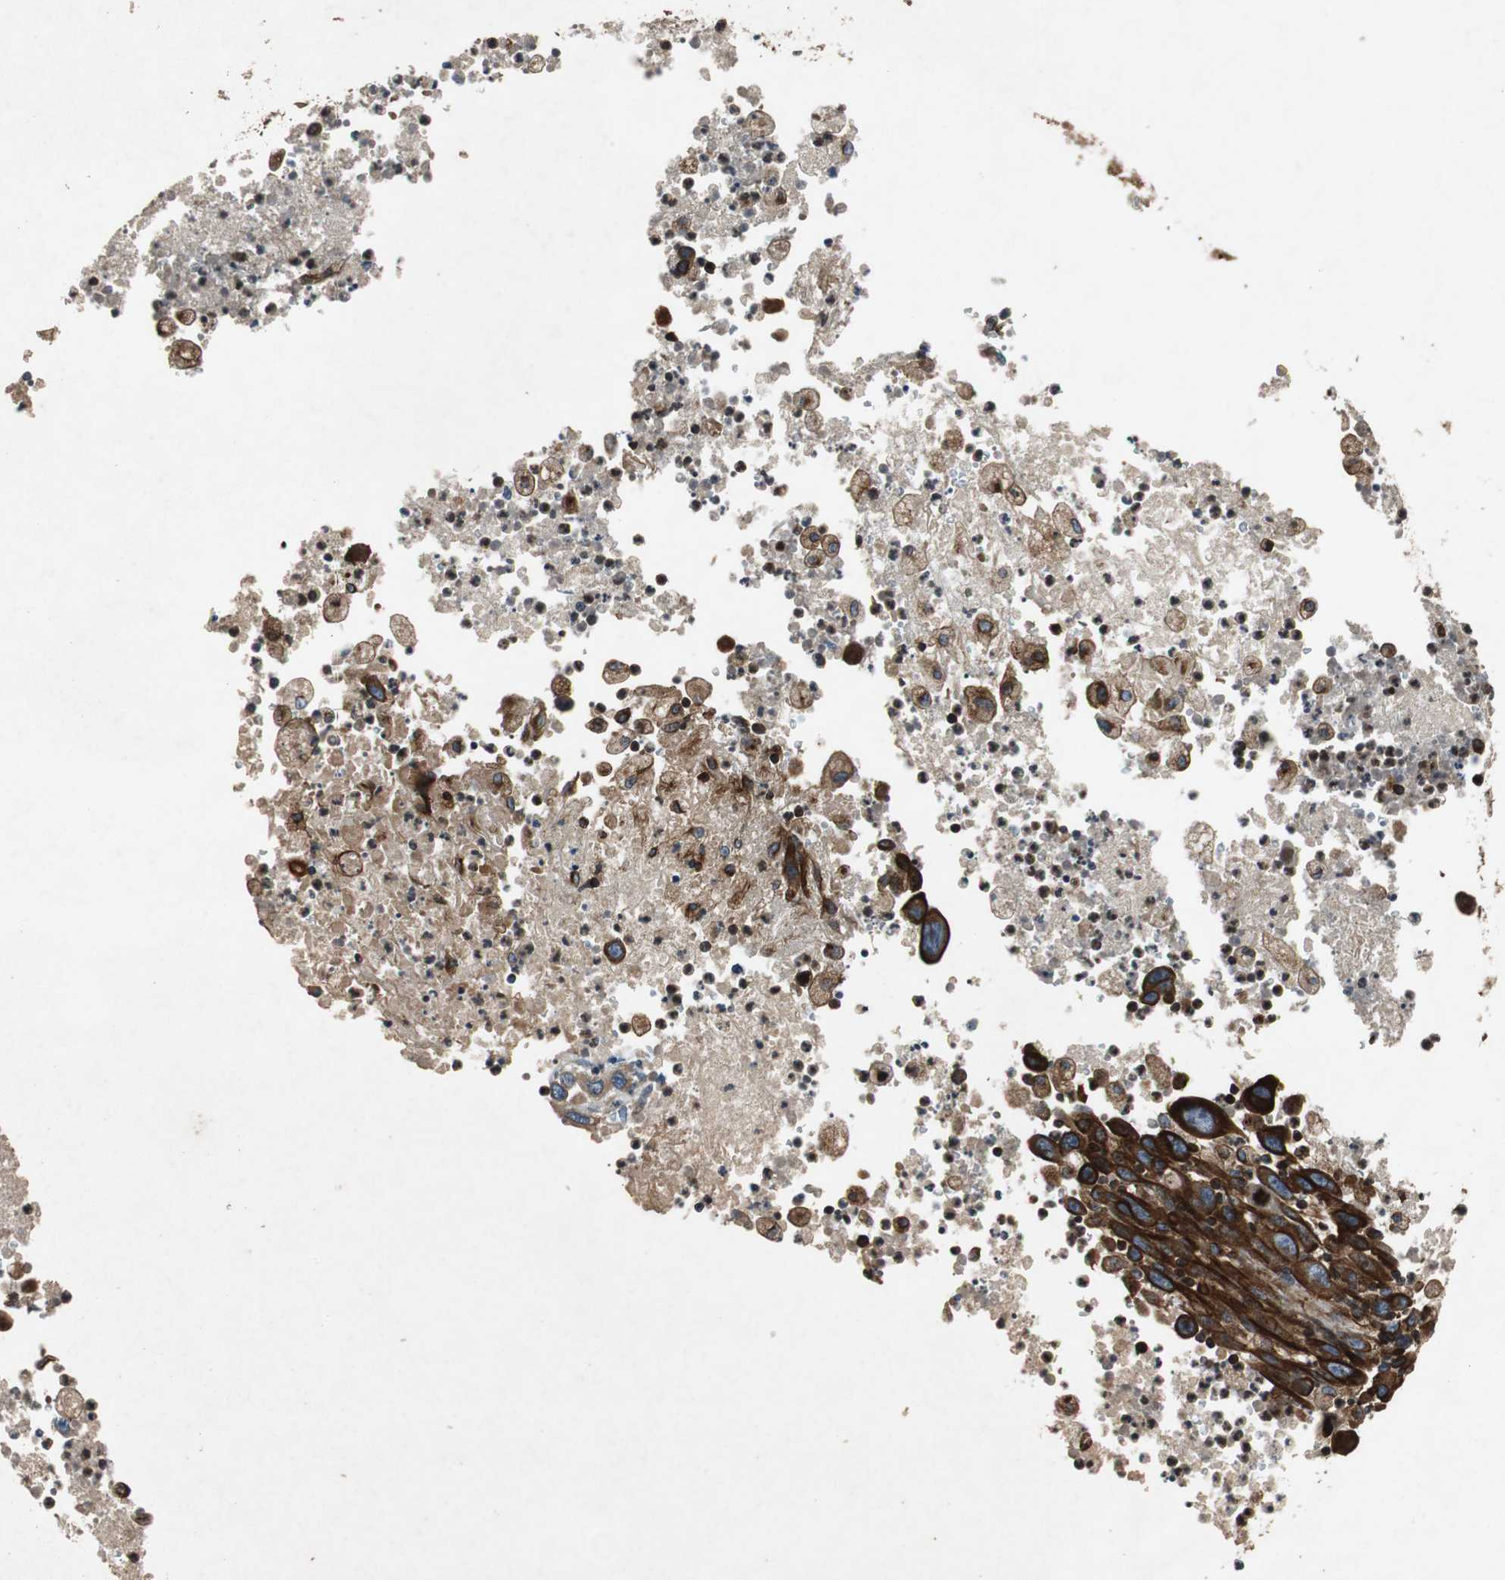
{"staining": {"intensity": "strong", "quantity": ">75%", "location": "cytoplasmic/membranous"}, "tissue": "melanoma", "cell_type": "Tumor cells", "image_type": "cancer", "snomed": [{"axis": "morphology", "description": "Malignant melanoma, Metastatic site"}, {"axis": "topography", "description": "Skin"}], "caption": "Brown immunohistochemical staining in human melanoma exhibits strong cytoplasmic/membranous expression in approximately >75% of tumor cells. (IHC, brightfield microscopy, high magnification).", "gene": "TUBA4A", "patient": {"sex": "female", "age": 56}}